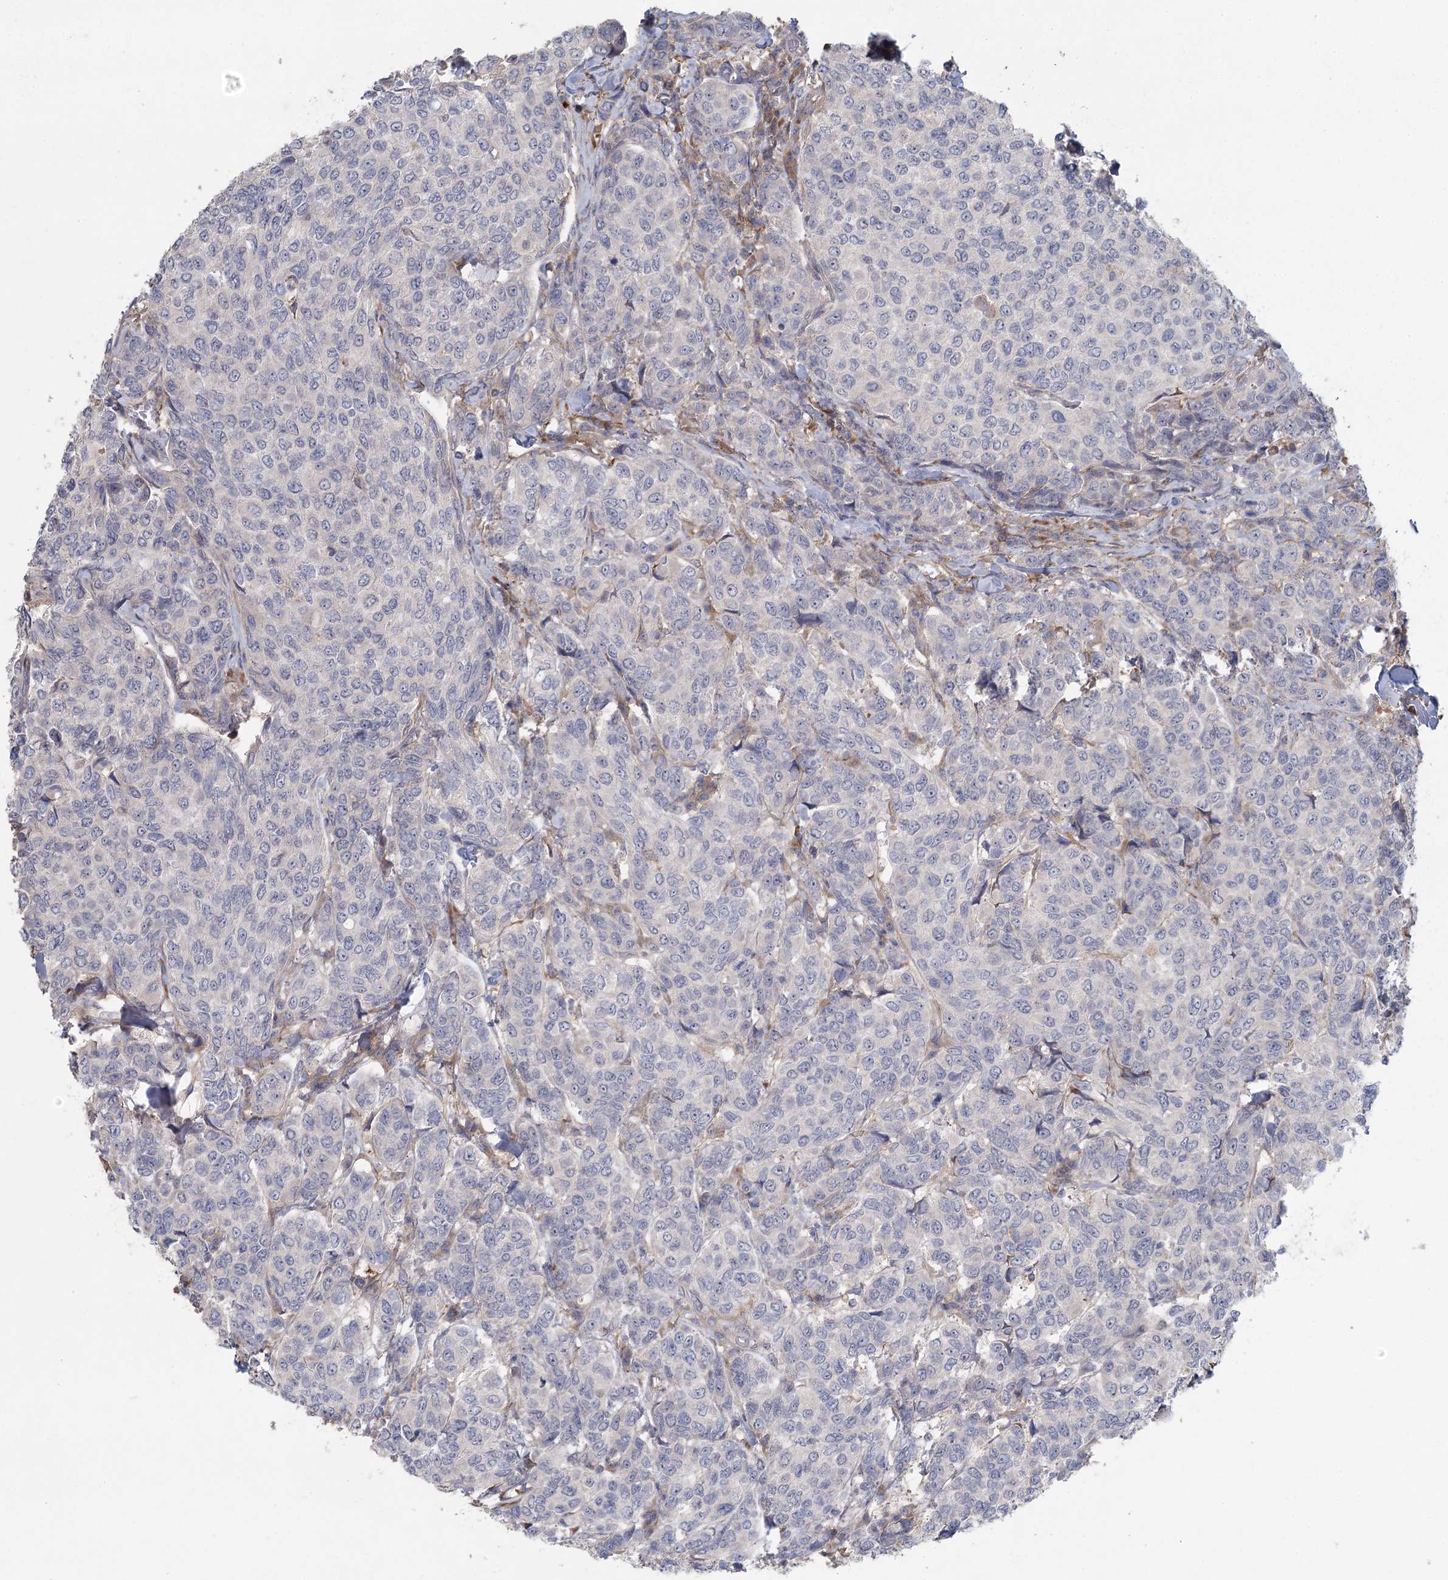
{"staining": {"intensity": "negative", "quantity": "none", "location": "none"}, "tissue": "breast cancer", "cell_type": "Tumor cells", "image_type": "cancer", "snomed": [{"axis": "morphology", "description": "Duct carcinoma"}, {"axis": "topography", "description": "Breast"}], "caption": "Immunohistochemistry (IHC) micrograph of neoplastic tissue: breast cancer stained with DAB exhibits no significant protein expression in tumor cells. (Brightfield microscopy of DAB immunohistochemistry at high magnification).", "gene": "FAM110C", "patient": {"sex": "female", "age": 55}}